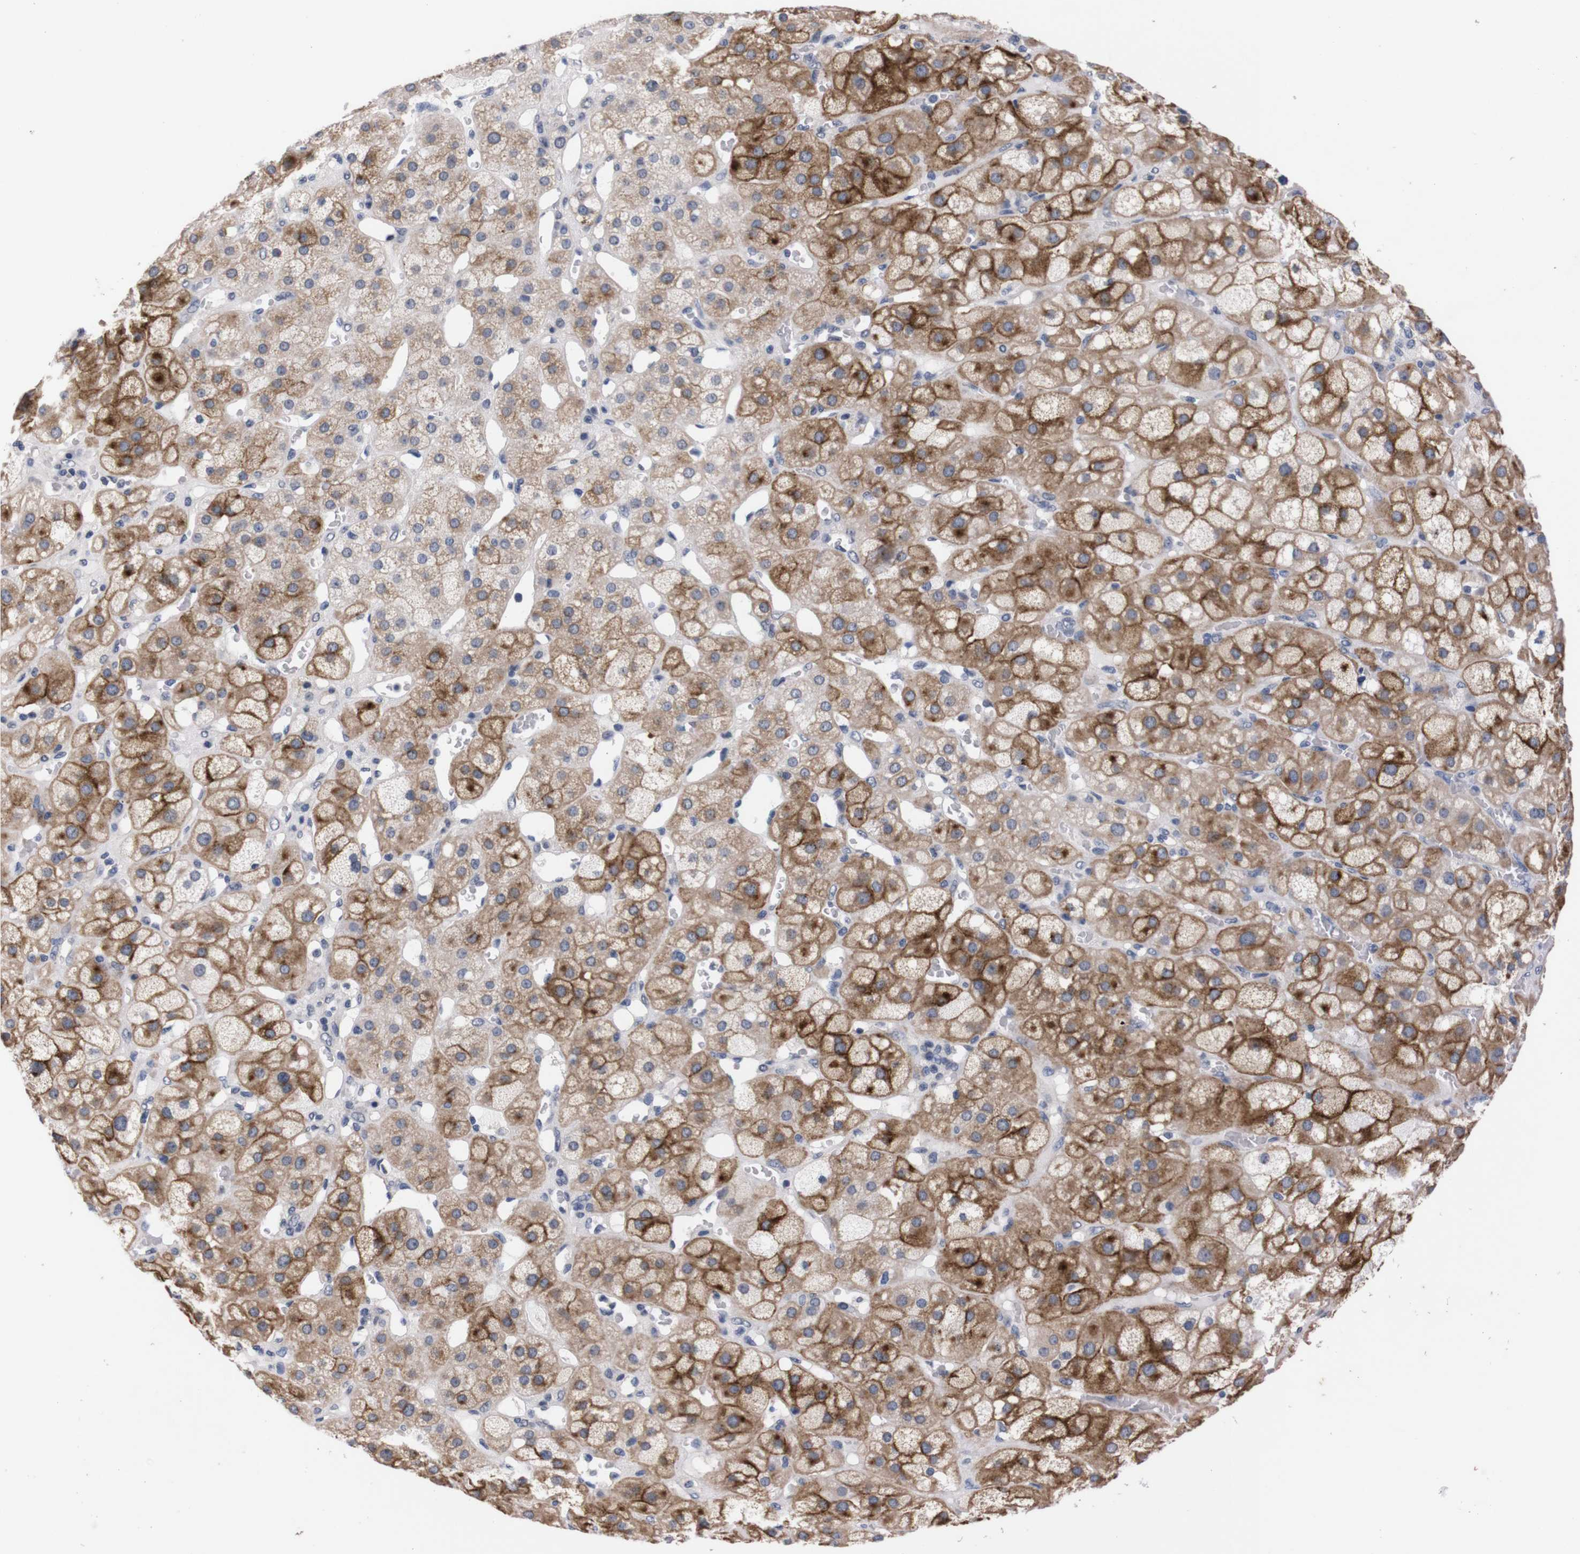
{"staining": {"intensity": "moderate", "quantity": "25%-75%", "location": "cytoplasmic/membranous"}, "tissue": "adrenal gland", "cell_type": "Glandular cells", "image_type": "normal", "snomed": [{"axis": "morphology", "description": "Normal tissue, NOS"}, {"axis": "topography", "description": "Adrenal gland"}], "caption": "Immunohistochemical staining of unremarkable human adrenal gland displays medium levels of moderate cytoplasmic/membranous expression in approximately 25%-75% of glandular cells. (Stains: DAB (3,3'-diaminobenzidine) in brown, nuclei in blue, Microscopy: brightfield microscopy at high magnification).", "gene": "TNFRSF21", "patient": {"sex": "female", "age": 47}}